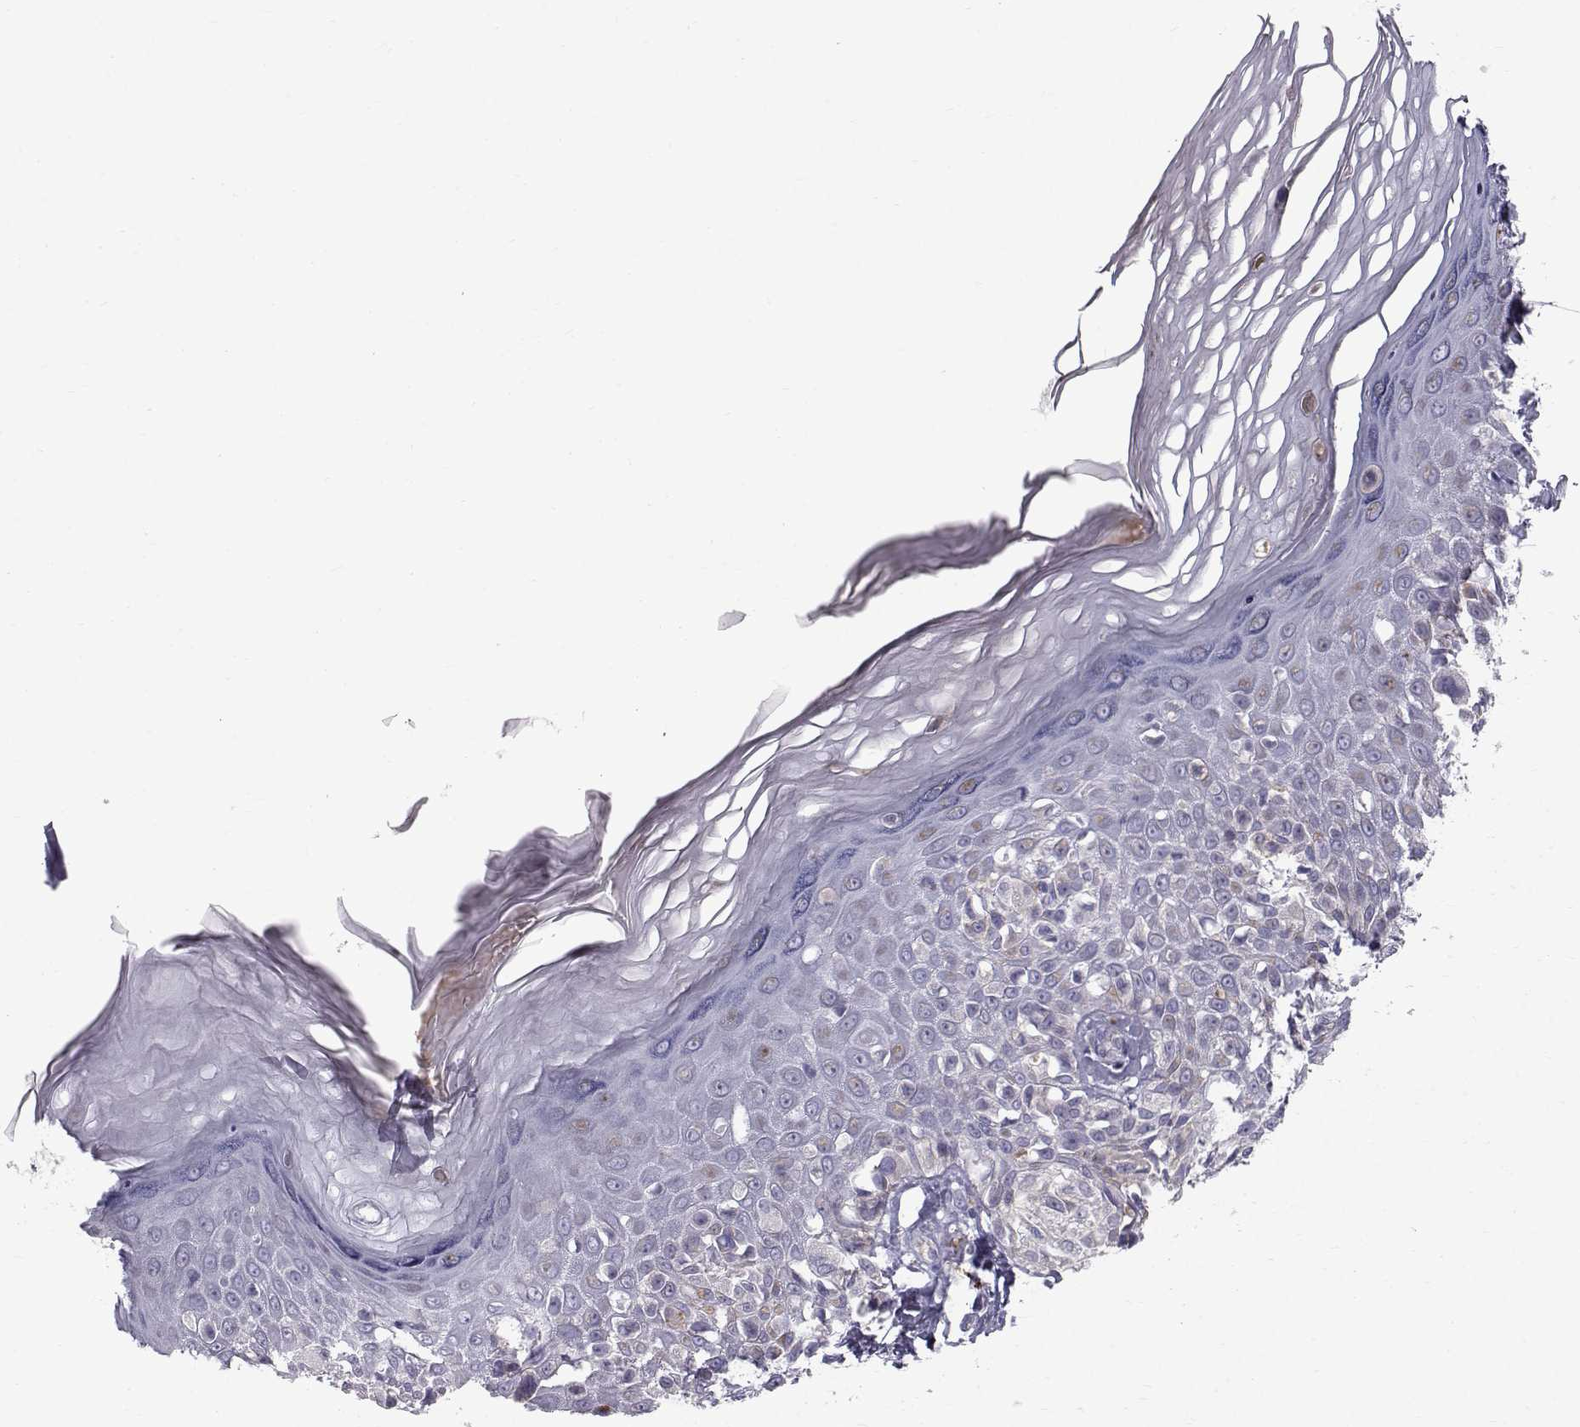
{"staining": {"intensity": "negative", "quantity": "none", "location": "none"}, "tissue": "melanoma", "cell_type": "Tumor cells", "image_type": "cancer", "snomed": [{"axis": "morphology", "description": "Malignant melanoma, NOS"}, {"axis": "topography", "description": "Skin"}], "caption": "Melanoma stained for a protein using IHC exhibits no expression tumor cells.", "gene": "CALCR", "patient": {"sex": "female", "age": 73}}